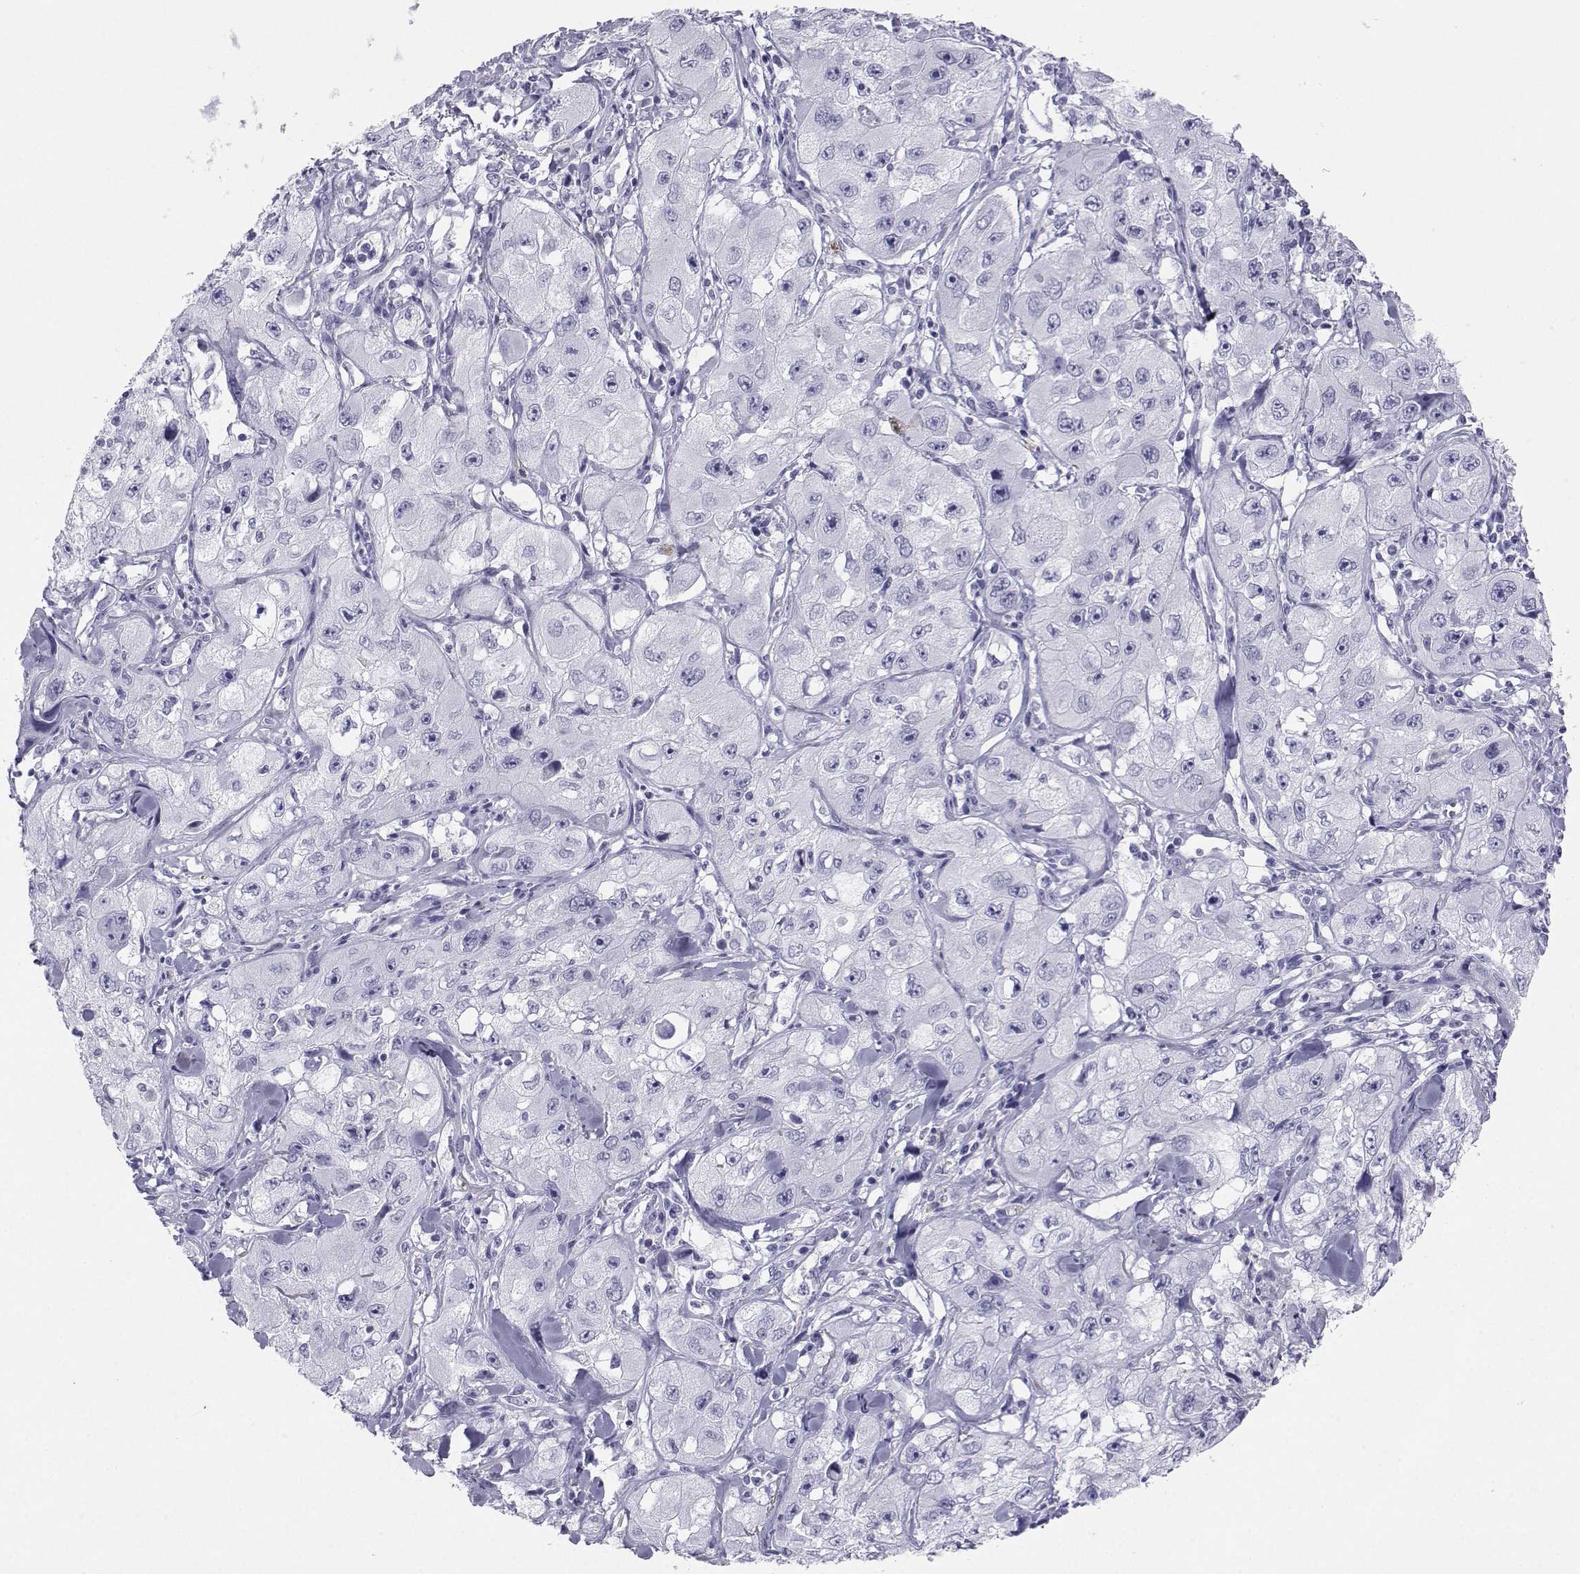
{"staining": {"intensity": "negative", "quantity": "none", "location": "none"}, "tissue": "skin cancer", "cell_type": "Tumor cells", "image_type": "cancer", "snomed": [{"axis": "morphology", "description": "Squamous cell carcinoma, NOS"}, {"axis": "topography", "description": "Skin"}, {"axis": "topography", "description": "Subcutis"}], "caption": "A photomicrograph of human skin cancer is negative for staining in tumor cells.", "gene": "SST", "patient": {"sex": "male", "age": 73}}